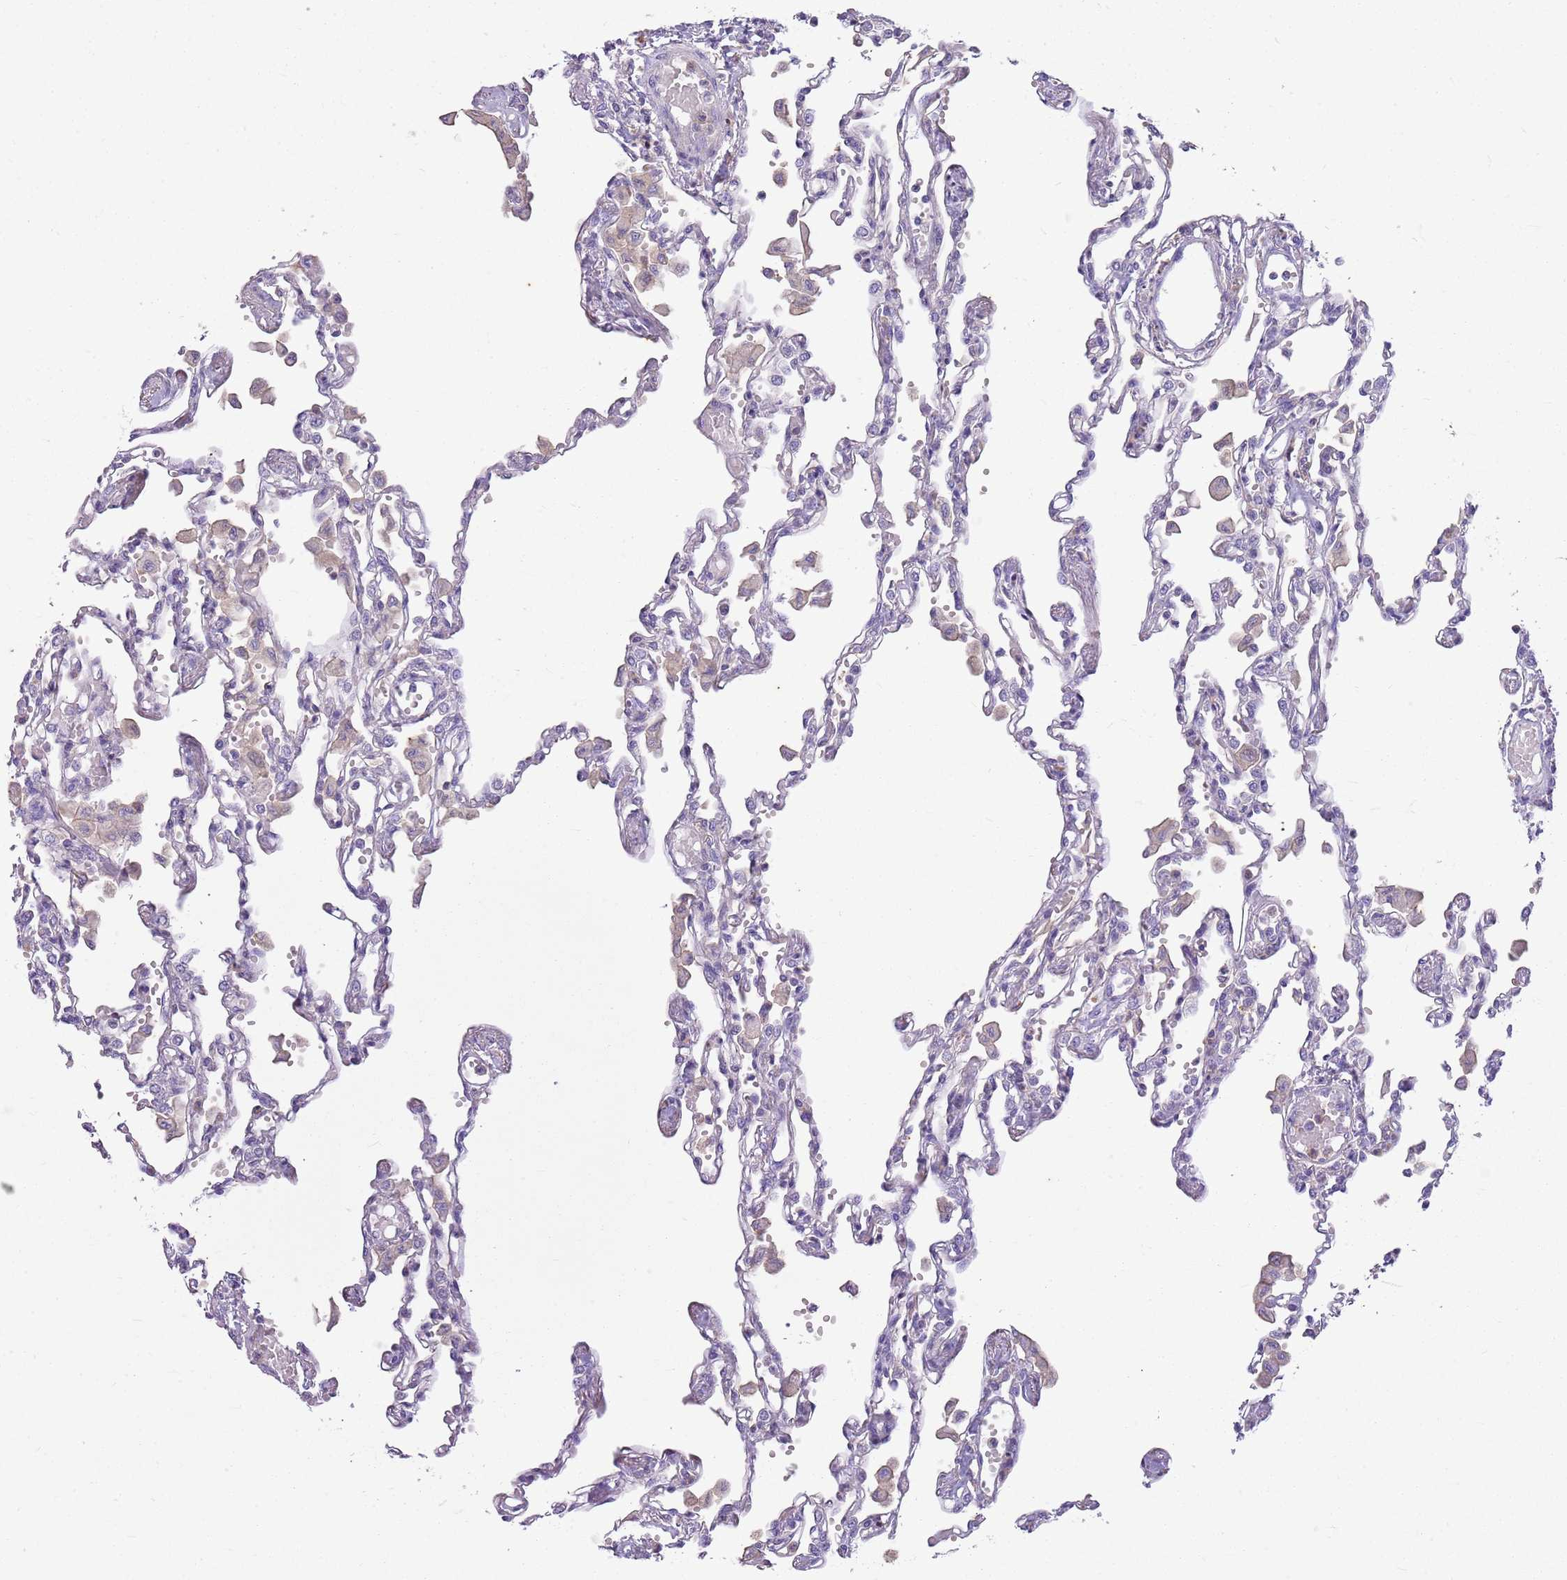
{"staining": {"intensity": "negative", "quantity": "none", "location": "none"}, "tissue": "lung", "cell_type": "Alveolar cells", "image_type": "normal", "snomed": [{"axis": "morphology", "description": "Normal tissue, NOS"}, {"axis": "topography", "description": "Bronchus"}, {"axis": "topography", "description": "Lung"}], "caption": "This is an immunohistochemistry micrograph of unremarkable human lung. There is no expression in alveolar cells.", "gene": "CNPPD1", "patient": {"sex": "female", "age": 49}}